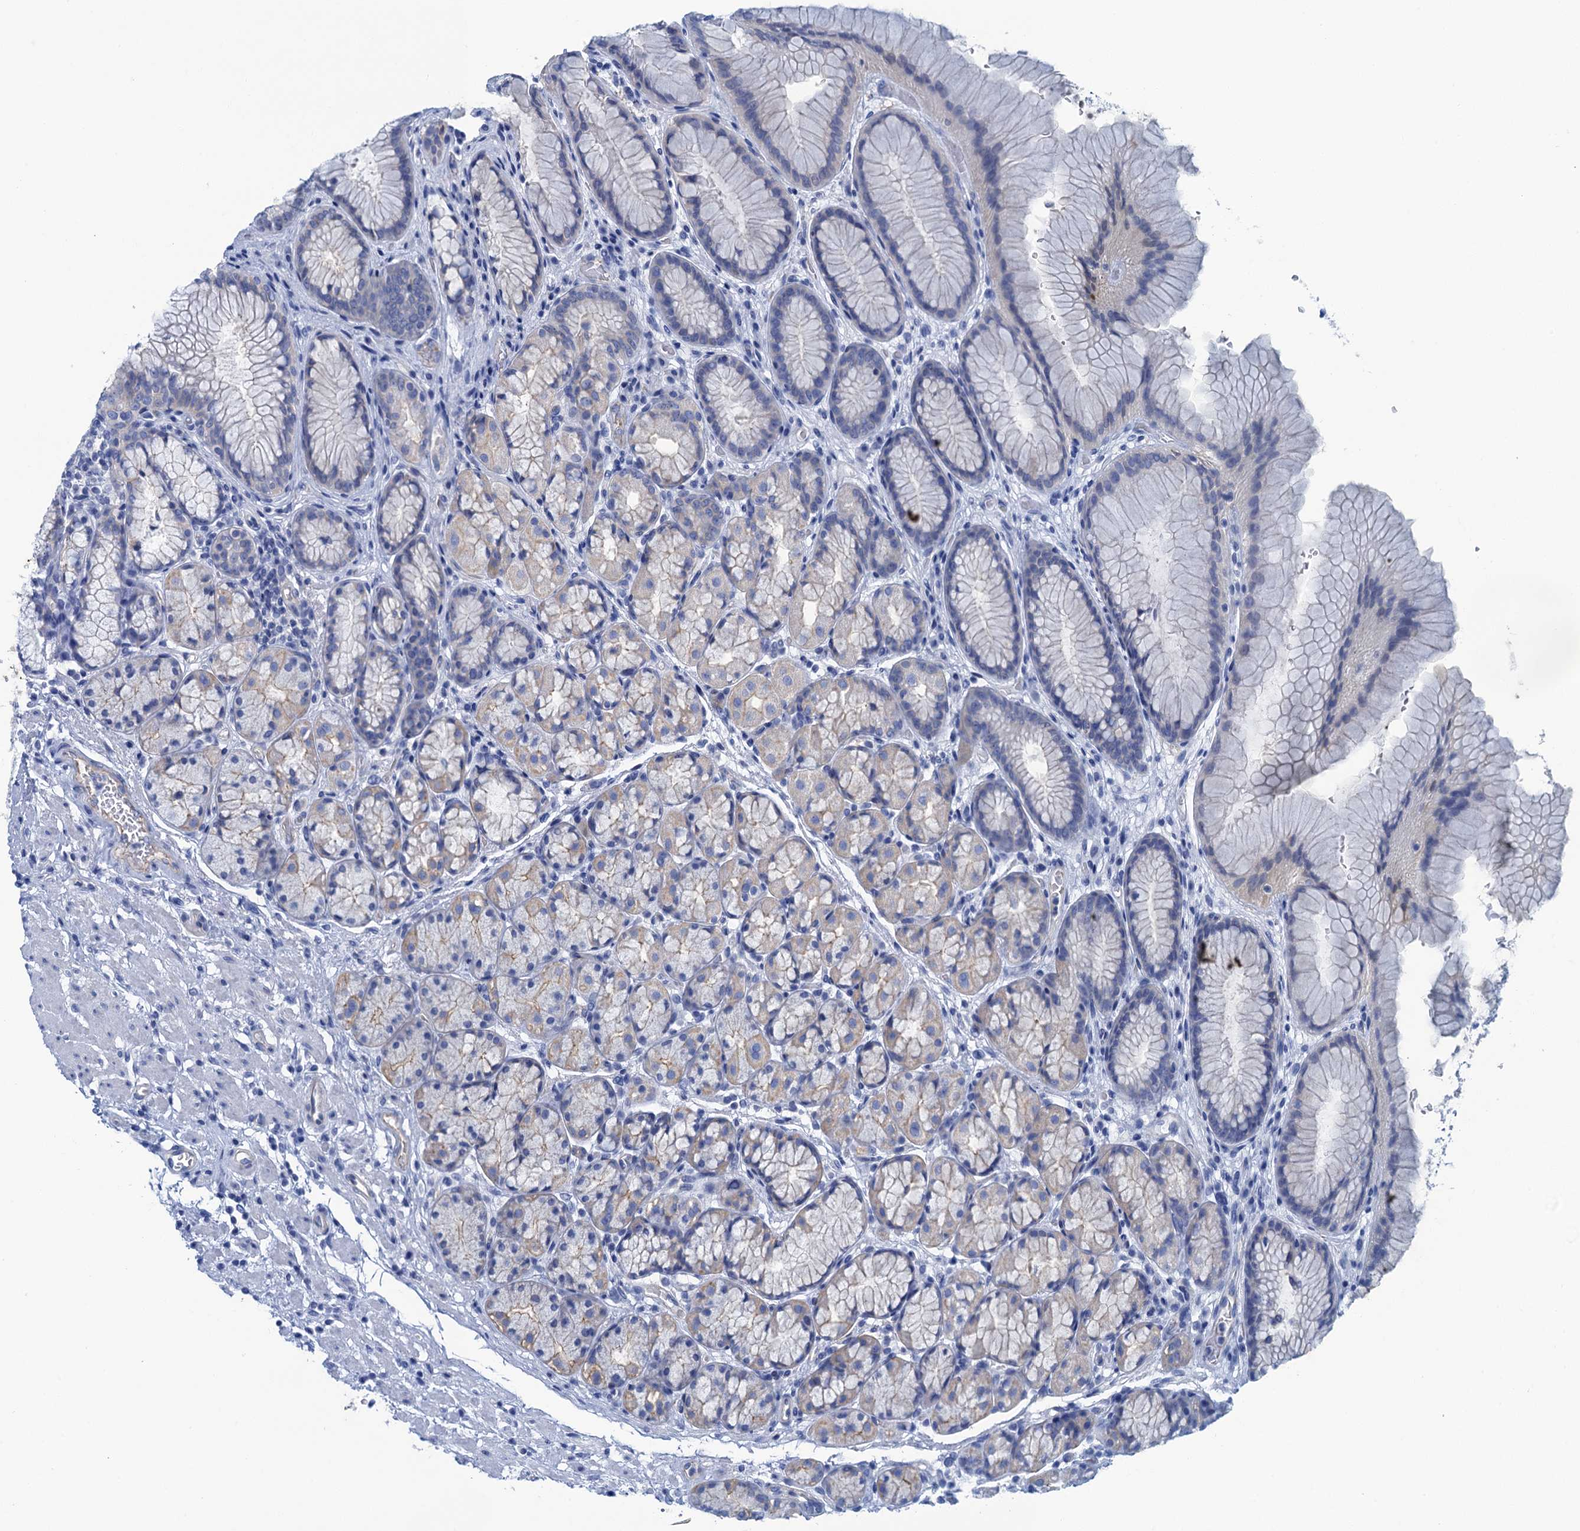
{"staining": {"intensity": "weak", "quantity": "<25%", "location": "cytoplasmic/membranous"}, "tissue": "stomach", "cell_type": "Glandular cells", "image_type": "normal", "snomed": [{"axis": "morphology", "description": "Normal tissue, NOS"}, {"axis": "topography", "description": "Stomach"}], "caption": "An immunohistochemistry histopathology image of benign stomach is shown. There is no staining in glandular cells of stomach. (DAB (3,3'-diaminobenzidine) immunohistochemistry (IHC) with hematoxylin counter stain).", "gene": "CALML5", "patient": {"sex": "male", "age": 63}}